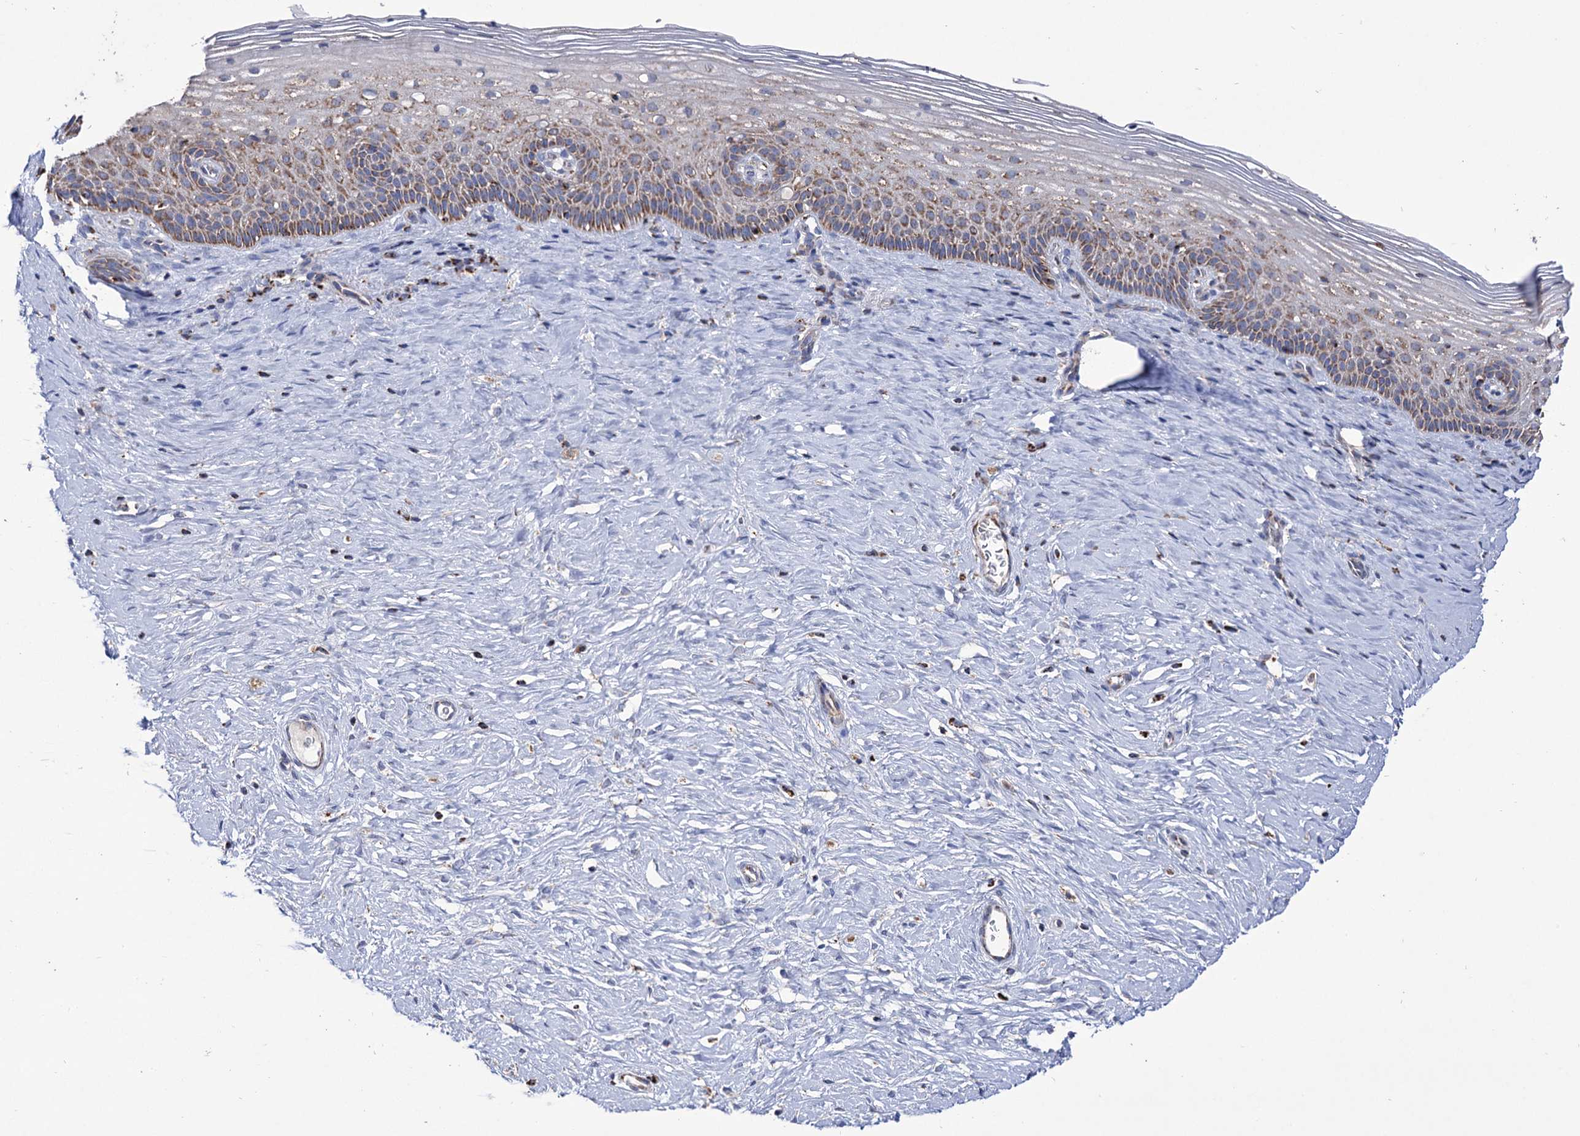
{"staining": {"intensity": "moderate", "quantity": ">75%", "location": "cytoplasmic/membranous"}, "tissue": "cervix", "cell_type": "Glandular cells", "image_type": "normal", "snomed": [{"axis": "morphology", "description": "Normal tissue, NOS"}, {"axis": "topography", "description": "Cervix"}], "caption": "About >75% of glandular cells in normal human cervix exhibit moderate cytoplasmic/membranous protein positivity as visualized by brown immunohistochemical staining.", "gene": "ABHD10", "patient": {"sex": "female", "age": 33}}